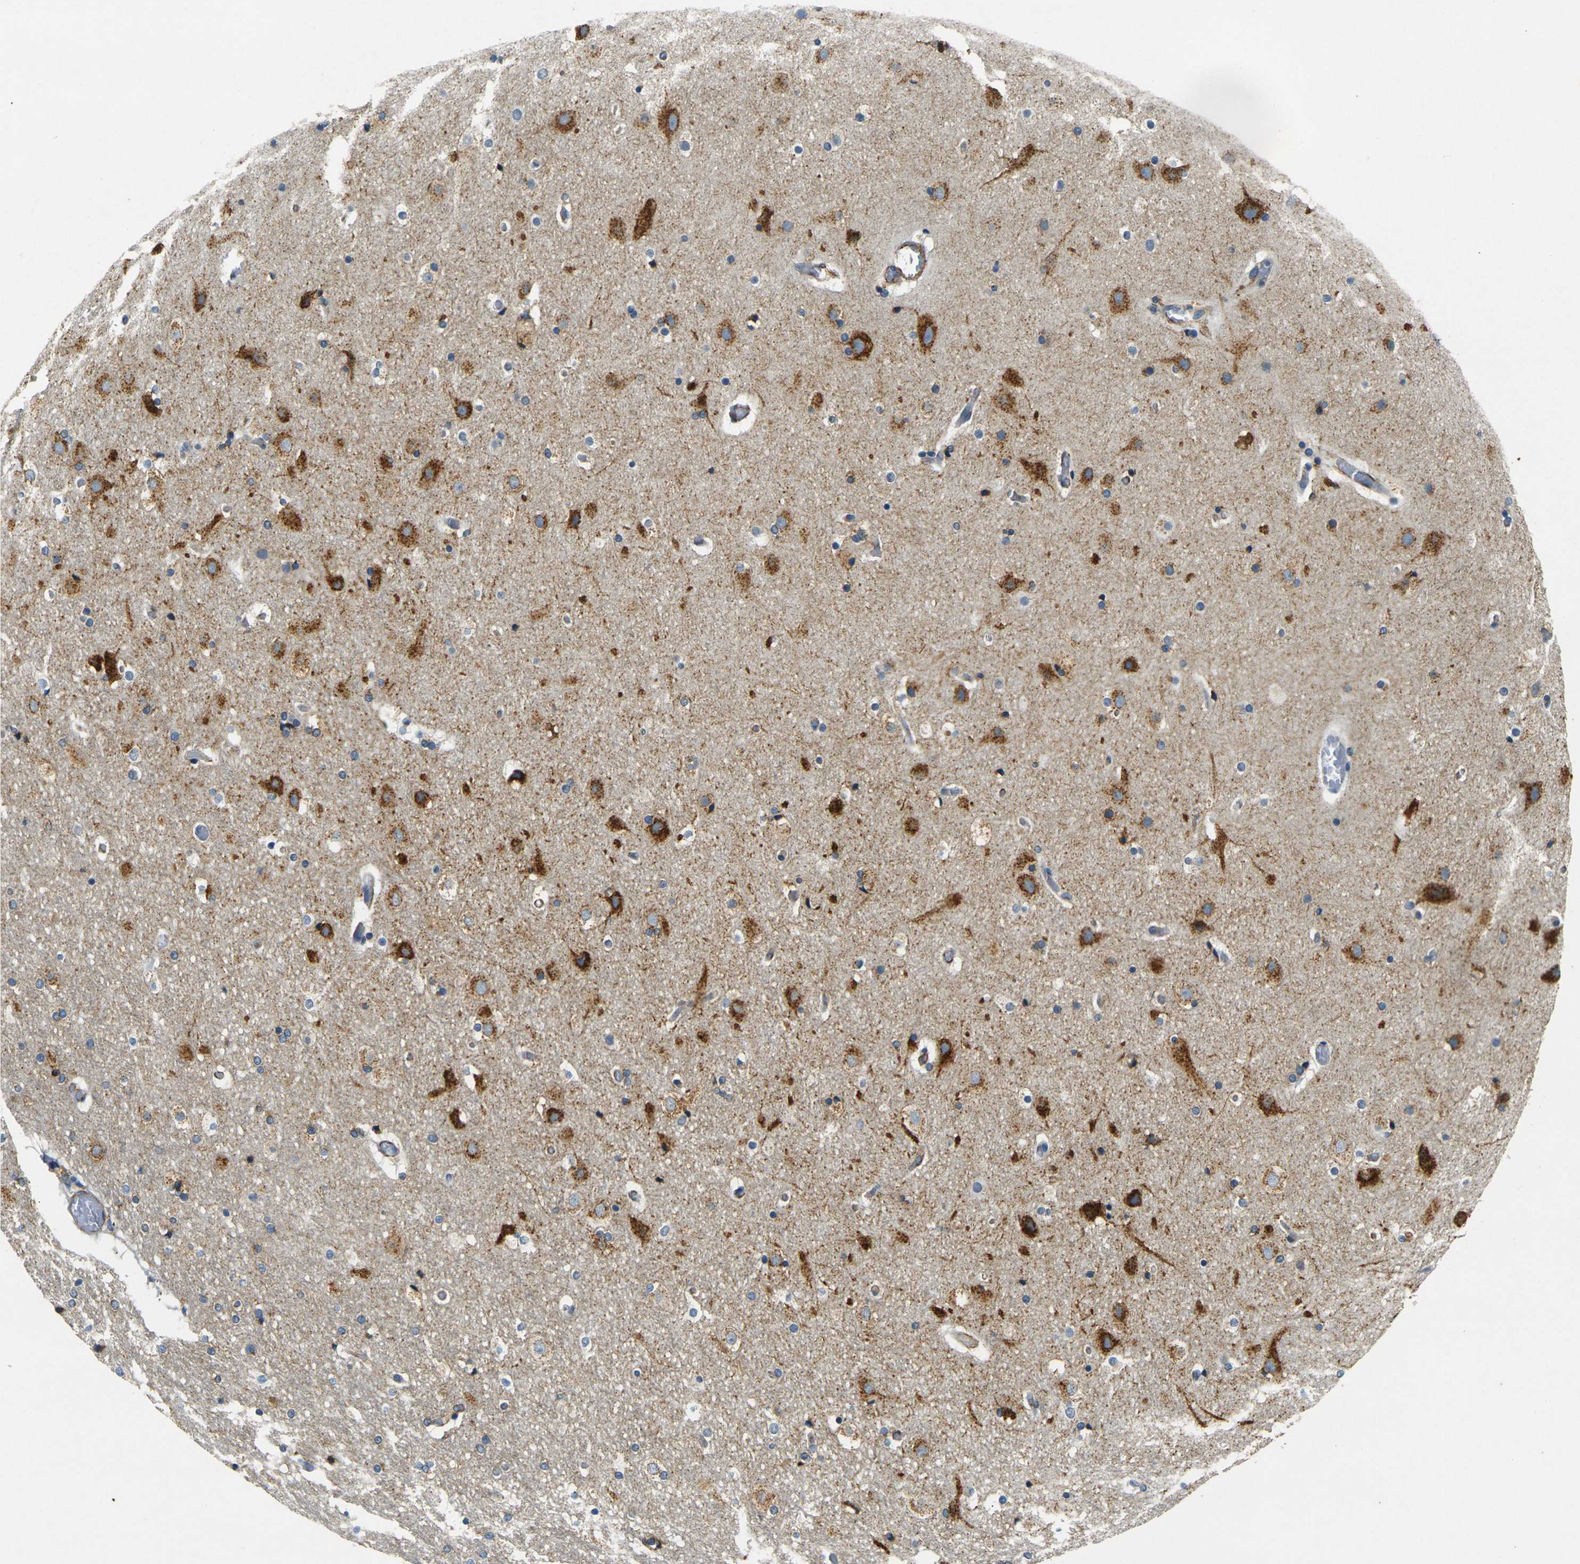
{"staining": {"intensity": "moderate", "quantity": "25%-75%", "location": "cytoplasmic/membranous"}, "tissue": "cerebral cortex", "cell_type": "Endothelial cells", "image_type": "normal", "snomed": [{"axis": "morphology", "description": "Normal tissue, NOS"}, {"axis": "topography", "description": "Cerebral cortex"}], "caption": "Cerebral cortex stained with immunohistochemistry (IHC) shows moderate cytoplasmic/membranous positivity in approximately 25%-75% of endothelial cells. The protein is shown in brown color, while the nuclei are stained blue.", "gene": "SORT1", "patient": {"sex": "male", "age": 57}}